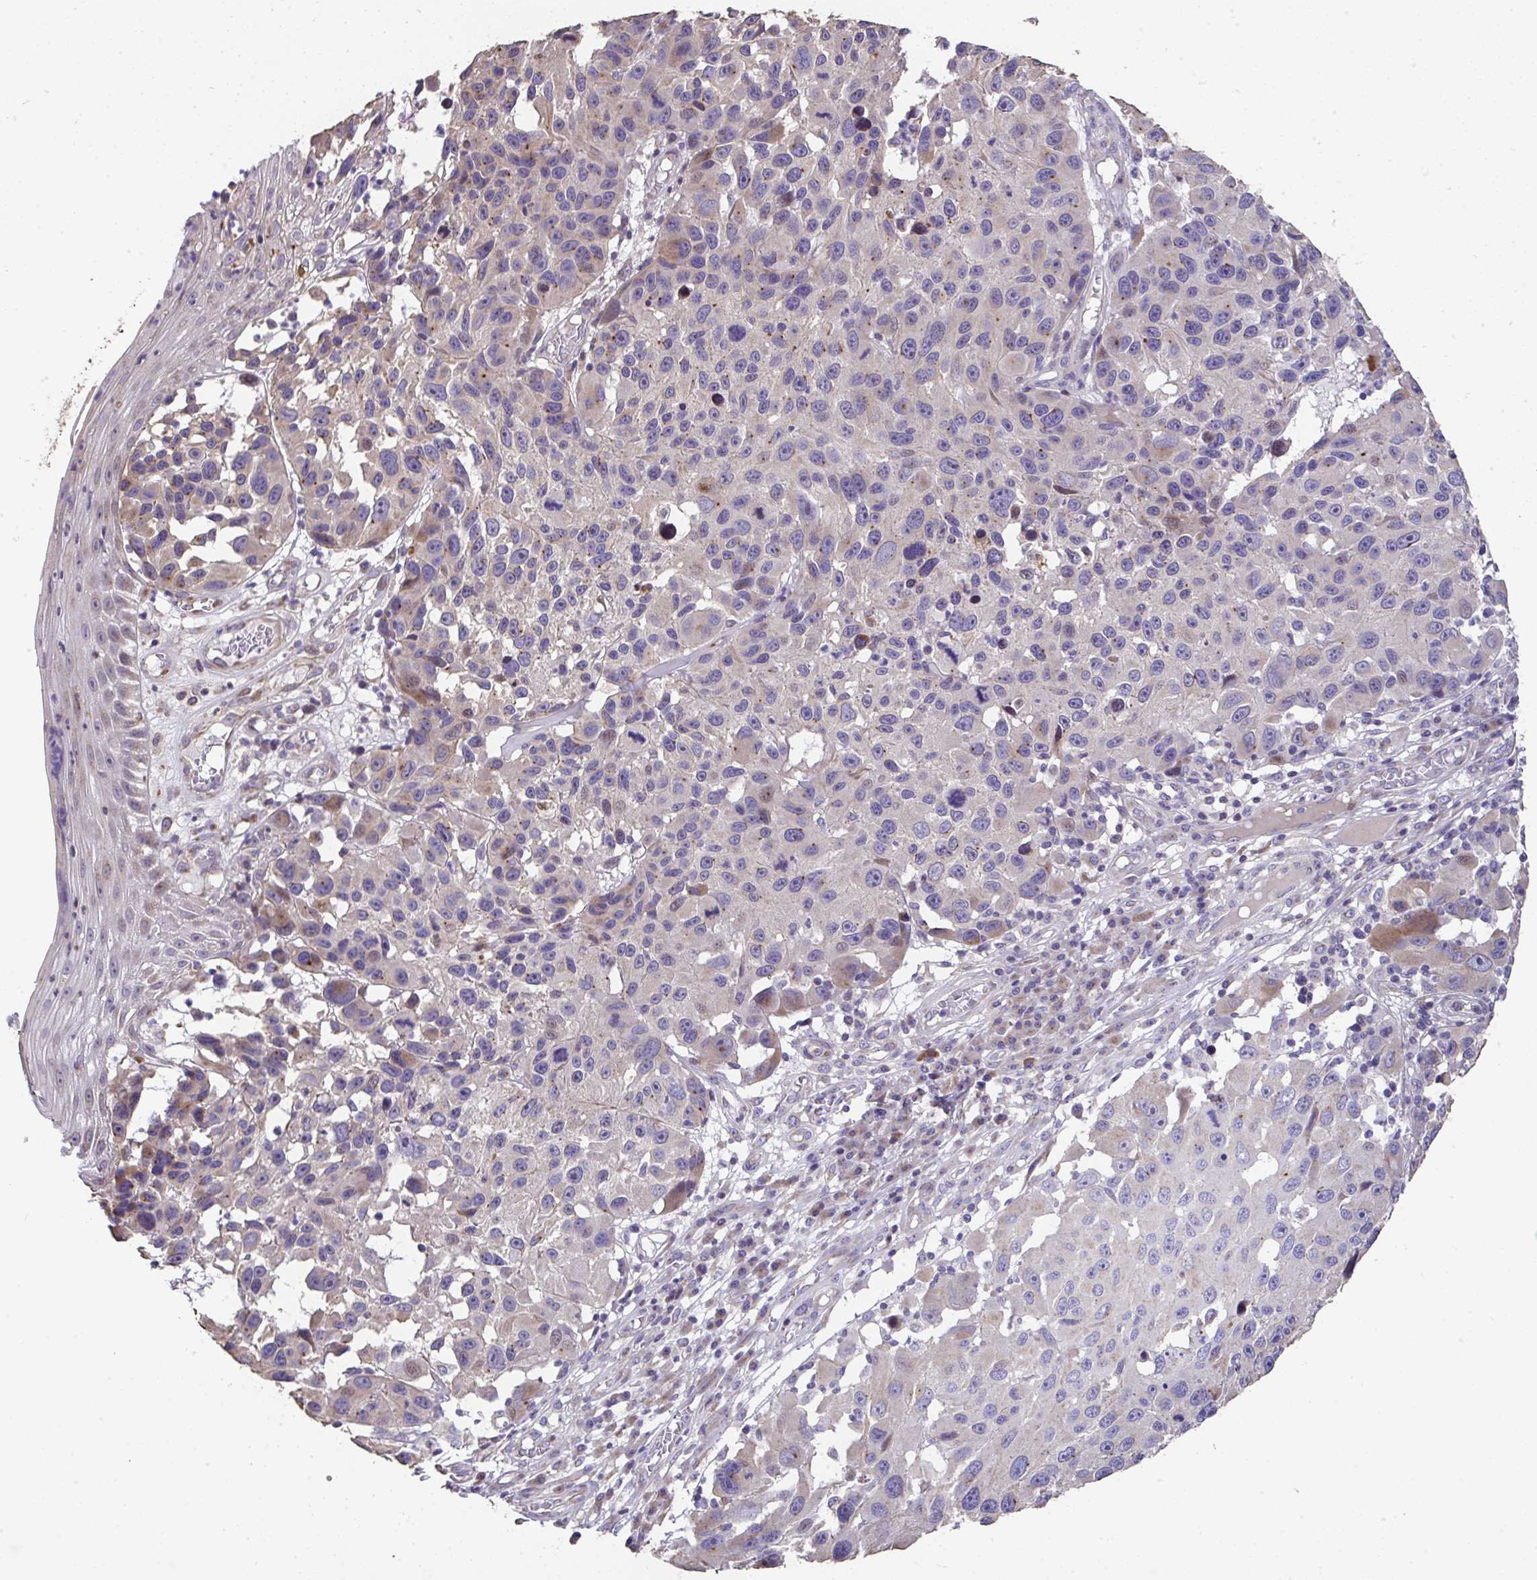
{"staining": {"intensity": "negative", "quantity": "none", "location": "none"}, "tissue": "melanoma", "cell_type": "Tumor cells", "image_type": "cancer", "snomed": [{"axis": "morphology", "description": "Malignant melanoma, NOS"}, {"axis": "topography", "description": "Skin"}], "caption": "Immunohistochemistry of human malignant melanoma displays no positivity in tumor cells.", "gene": "RUNDC3B", "patient": {"sex": "male", "age": 53}}